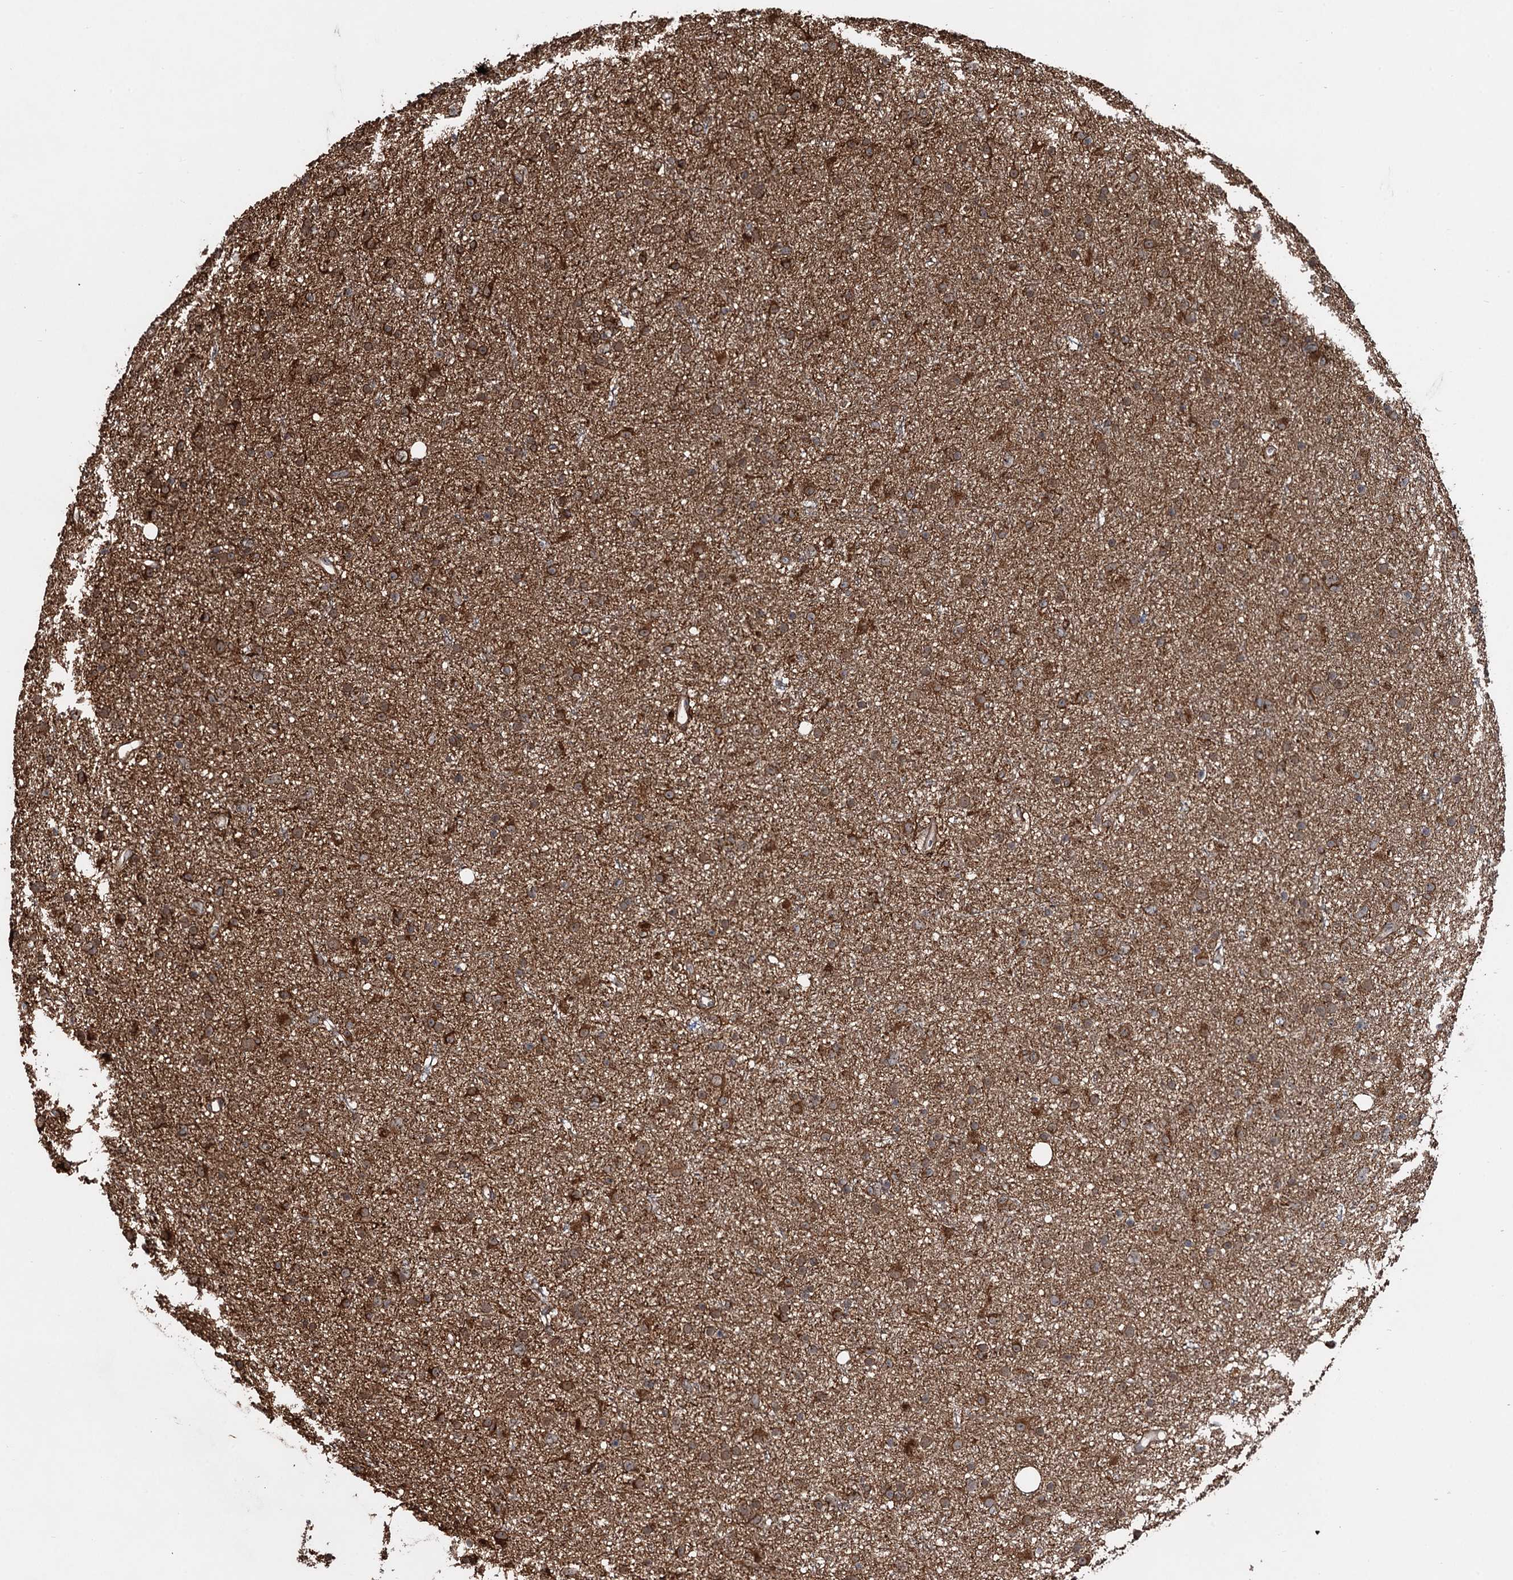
{"staining": {"intensity": "moderate", "quantity": ">75%", "location": "cytoplasmic/membranous,nuclear"}, "tissue": "glioma", "cell_type": "Tumor cells", "image_type": "cancer", "snomed": [{"axis": "morphology", "description": "Glioma, malignant, Low grade"}, {"axis": "topography", "description": "Cerebral cortex"}], "caption": "The immunohistochemical stain highlights moderate cytoplasmic/membranous and nuclear positivity in tumor cells of low-grade glioma (malignant) tissue.", "gene": "SNRNP25", "patient": {"sex": "female", "age": 39}}